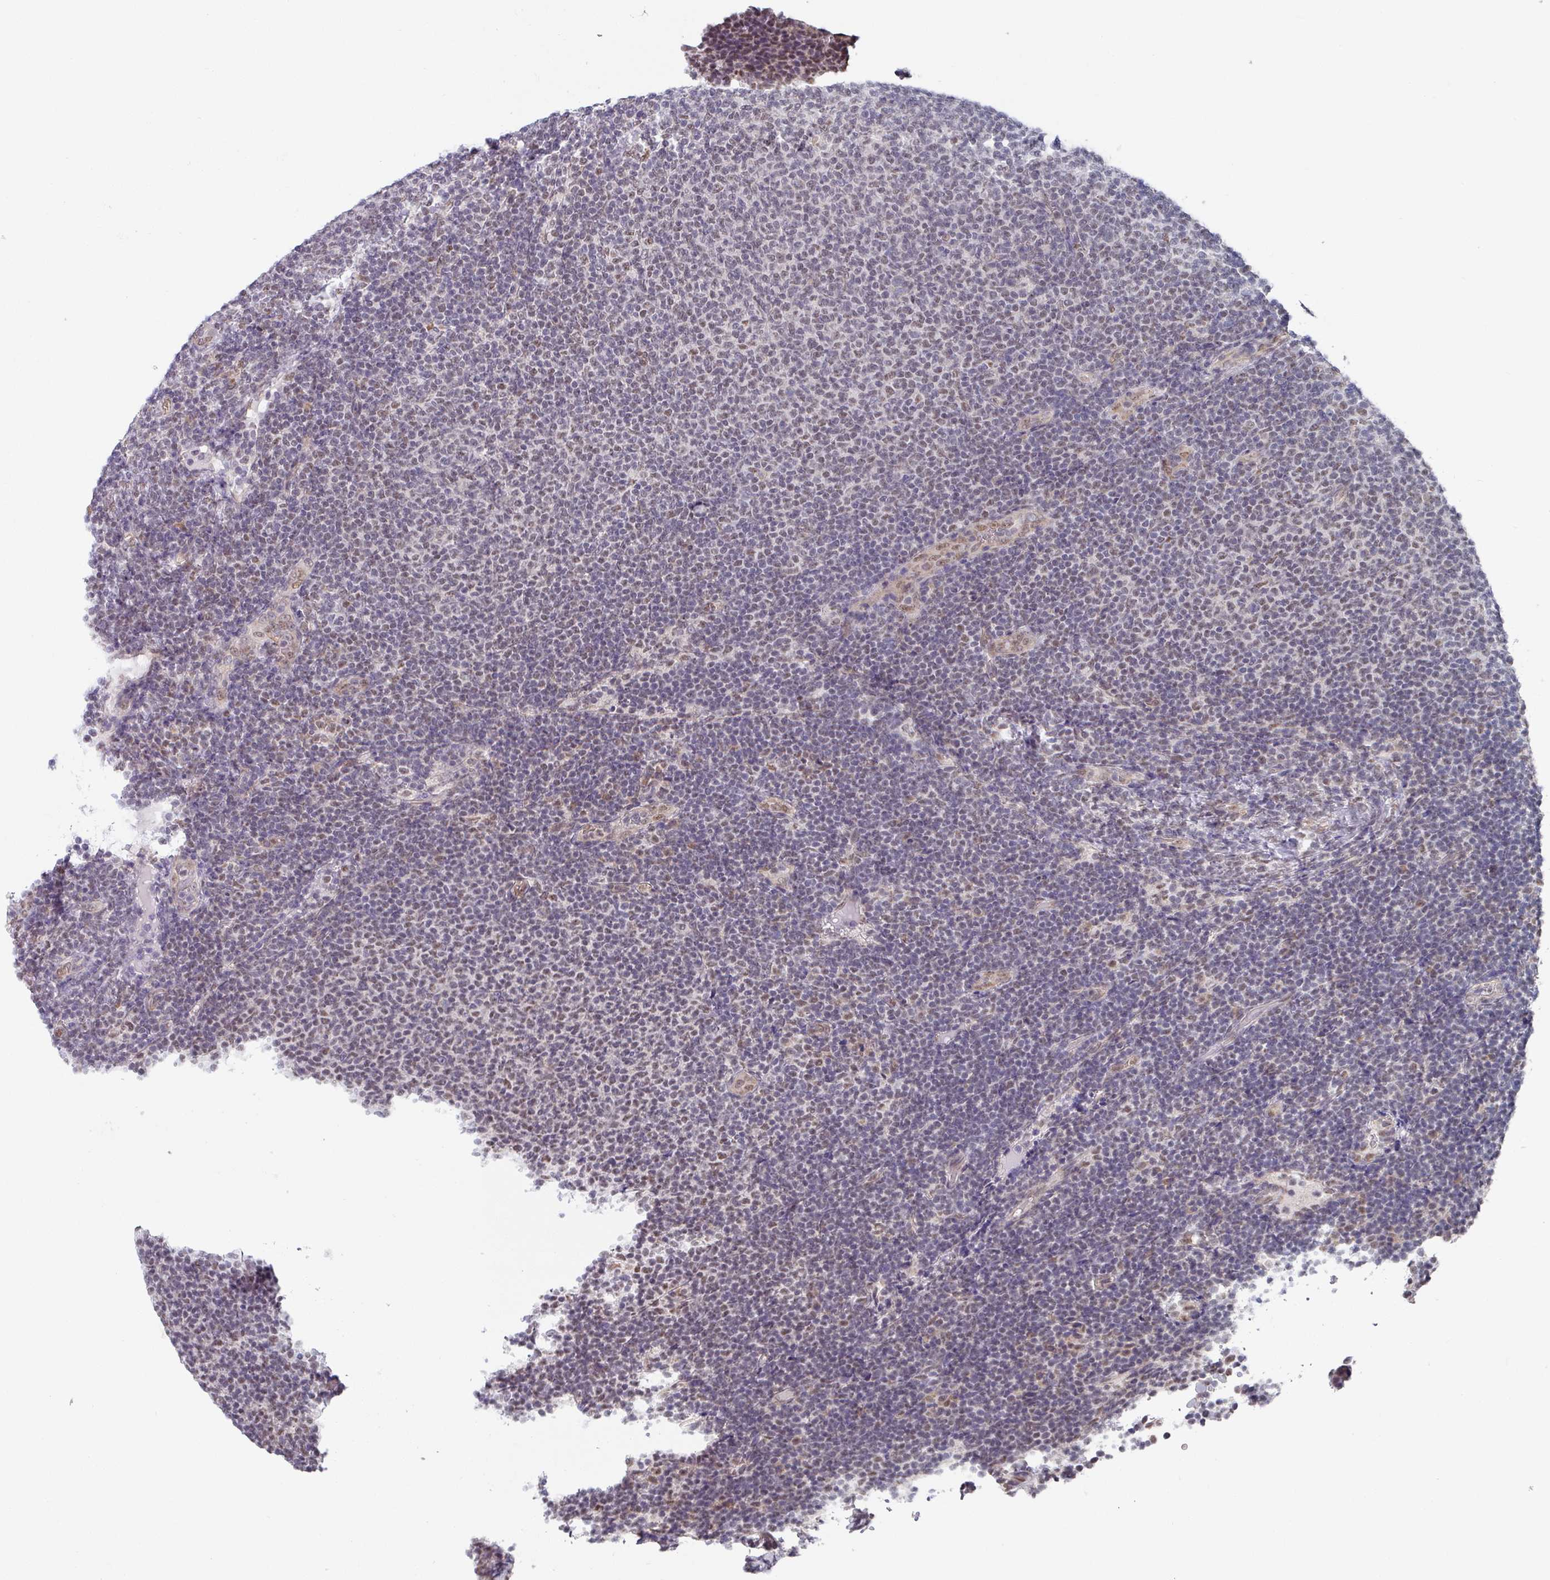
{"staining": {"intensity": "weak", "quantity": "25%-75%", "location": "nuclear"}, "tissue": "lymphoma", "cell_type": "Tumor cells", "image_type": "cancer", "snomed": [{"axis": "morphology", "description": "Malignant lymphoma, non-Hodgkin's type, Low grade"}, {"axis": "topography", "description": "Lymph node"}], "caption": "Protein staining reveals weak nuclear staining in about 25%-75% of tumor cells in low-grade malignant lymphoma, non-Hodgkin's type. The staining was performed using DAB to visualize the protein expression in brown, while the nuclei were stained in blue with hematoxylin (Magnification: 20x).", "gene": "TMED5", "patient": {"sex": "male", "age": 66}}